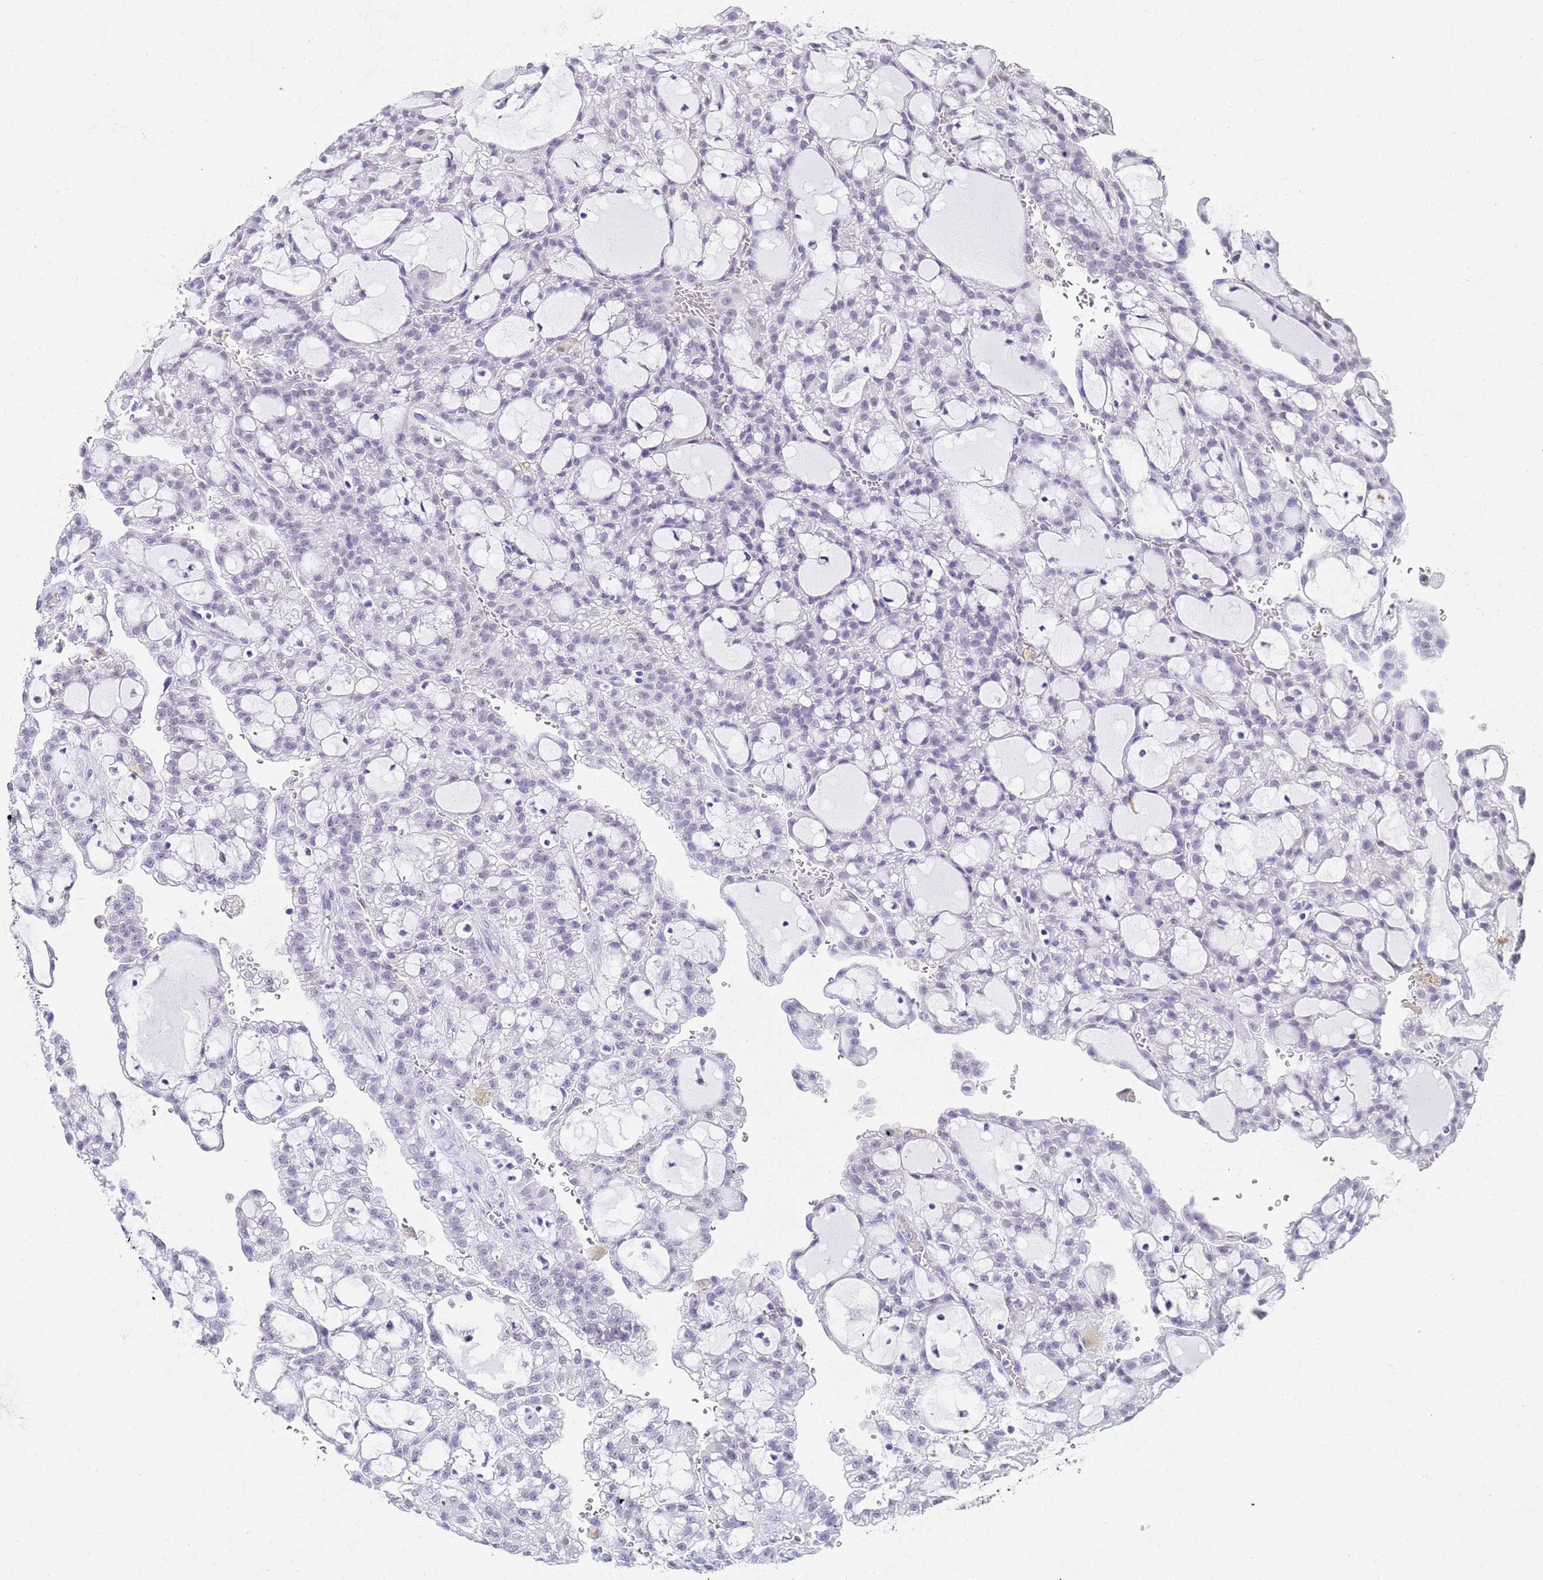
{"staining": {"intensity": "negative", "quantity": "none", "location": "none"}, "tissue": "renal cancer", "cell_type": "Tumor cells", "image_type": "cancer", "snomed": [{"axis": "morphology", "description": "Adenocarcinoma, NOS"}, {"axis": "topography", "description": "Kidney"}], "caption": "The histopathology image reveals no staining of tumor cells in adenocarcinoma (renal). (DAB (3,3'-diaminobenzidine) IHC, high magnification).", "gene": "SLC7A9", "patient": {"sex": "male", "age": 63}}